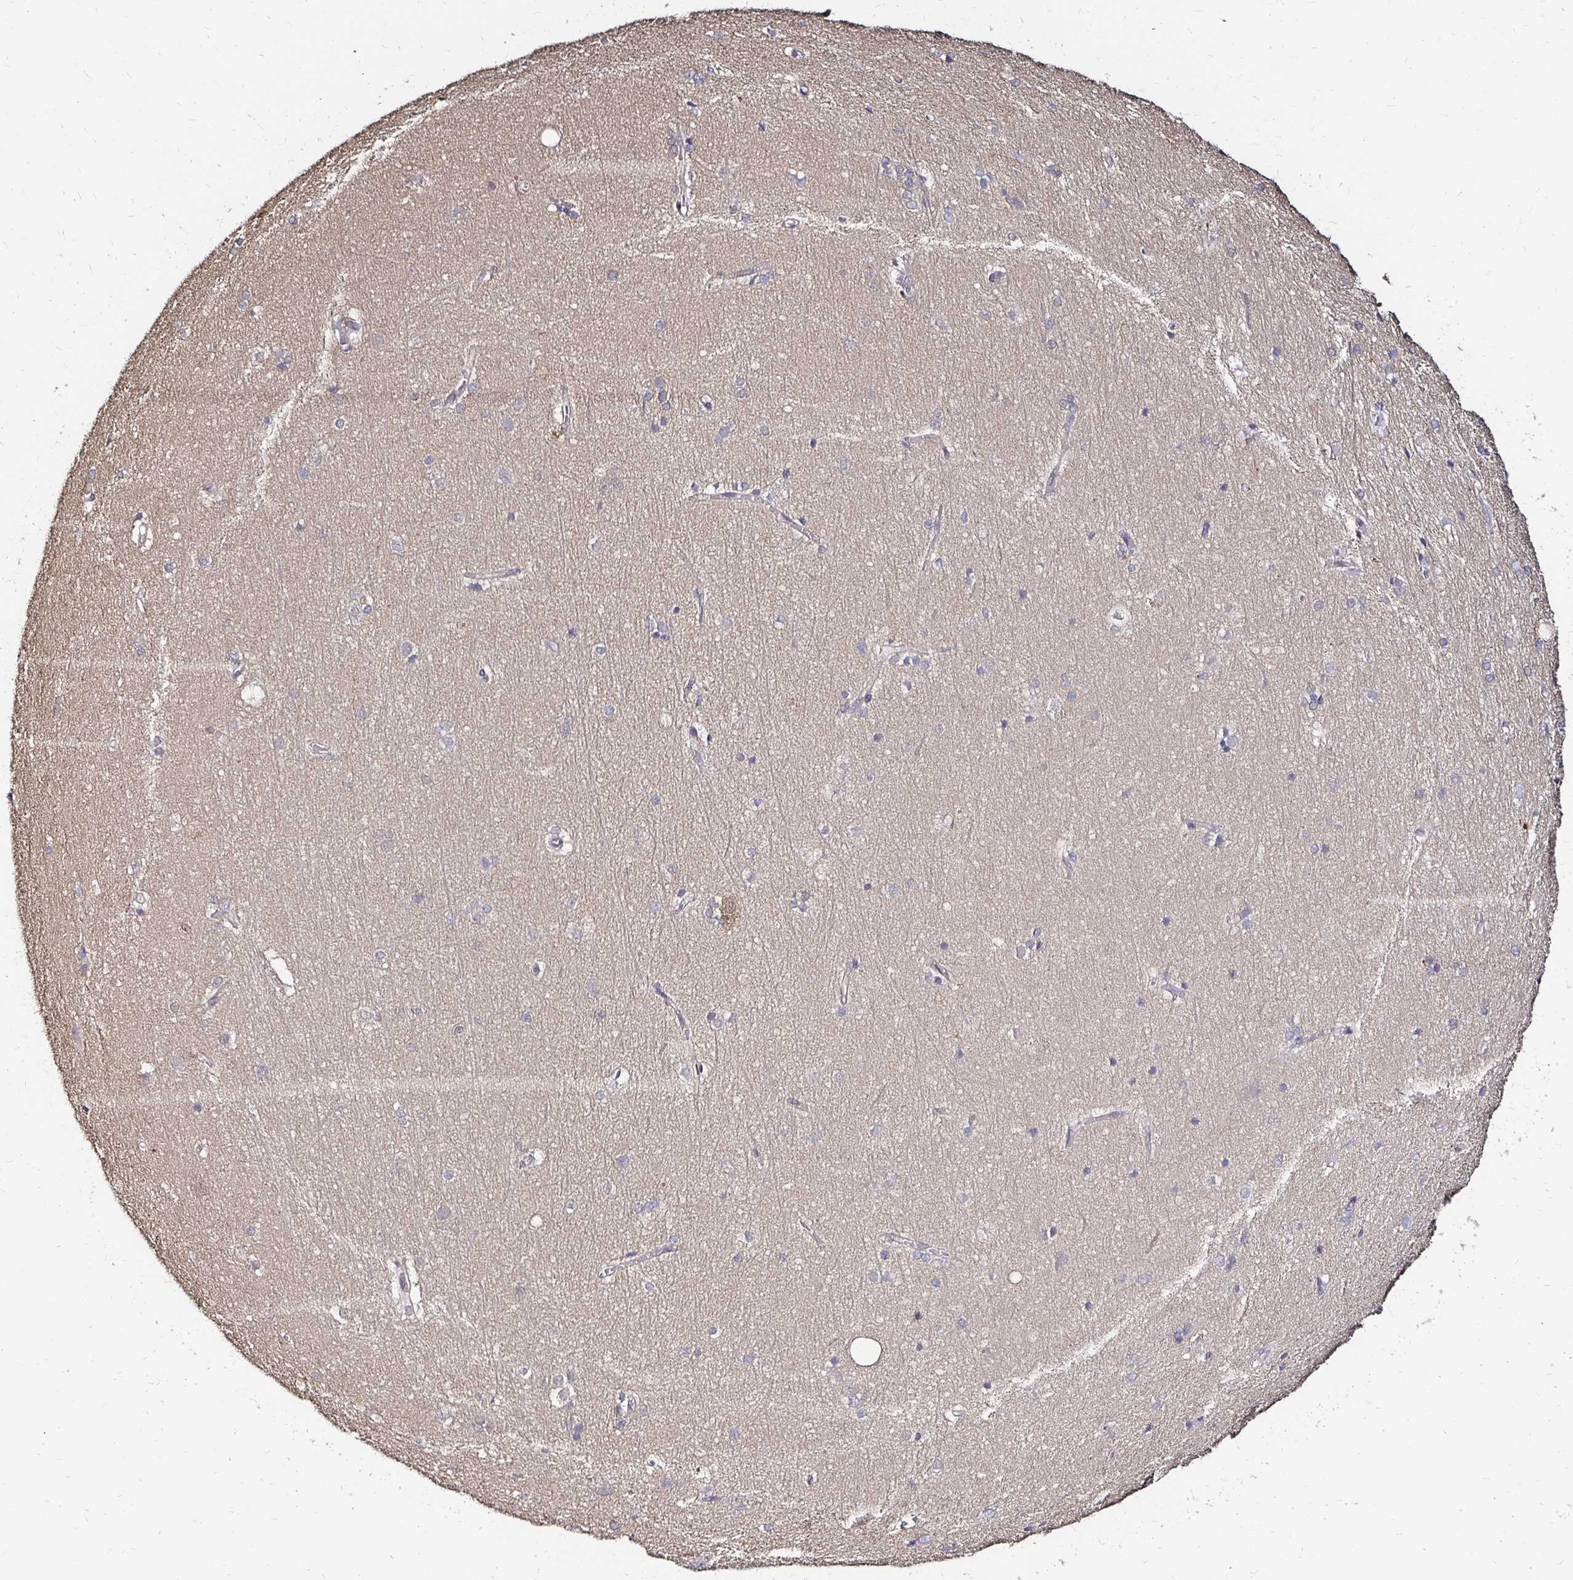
{"staining": {"intensity": "negative", "quantity": "none", "location": "none"}, "tissue": "hippocampus", "cell_type": "Glial cells", "image_type": "normal", "snomed": [{"axis": "morphology", "description": "Normal tissue, NOS"}, {"axis": "topography", "description": "Cerebral cortex"}, {"axis": "topography", "description": "Hippocampus"}], "caption": "Unremarkable hippocampus was stained to show a protein in brown. There is no significant staining in glial cells.", "gene": "TXN", "patient": {"sex": "female", "age": 19}}